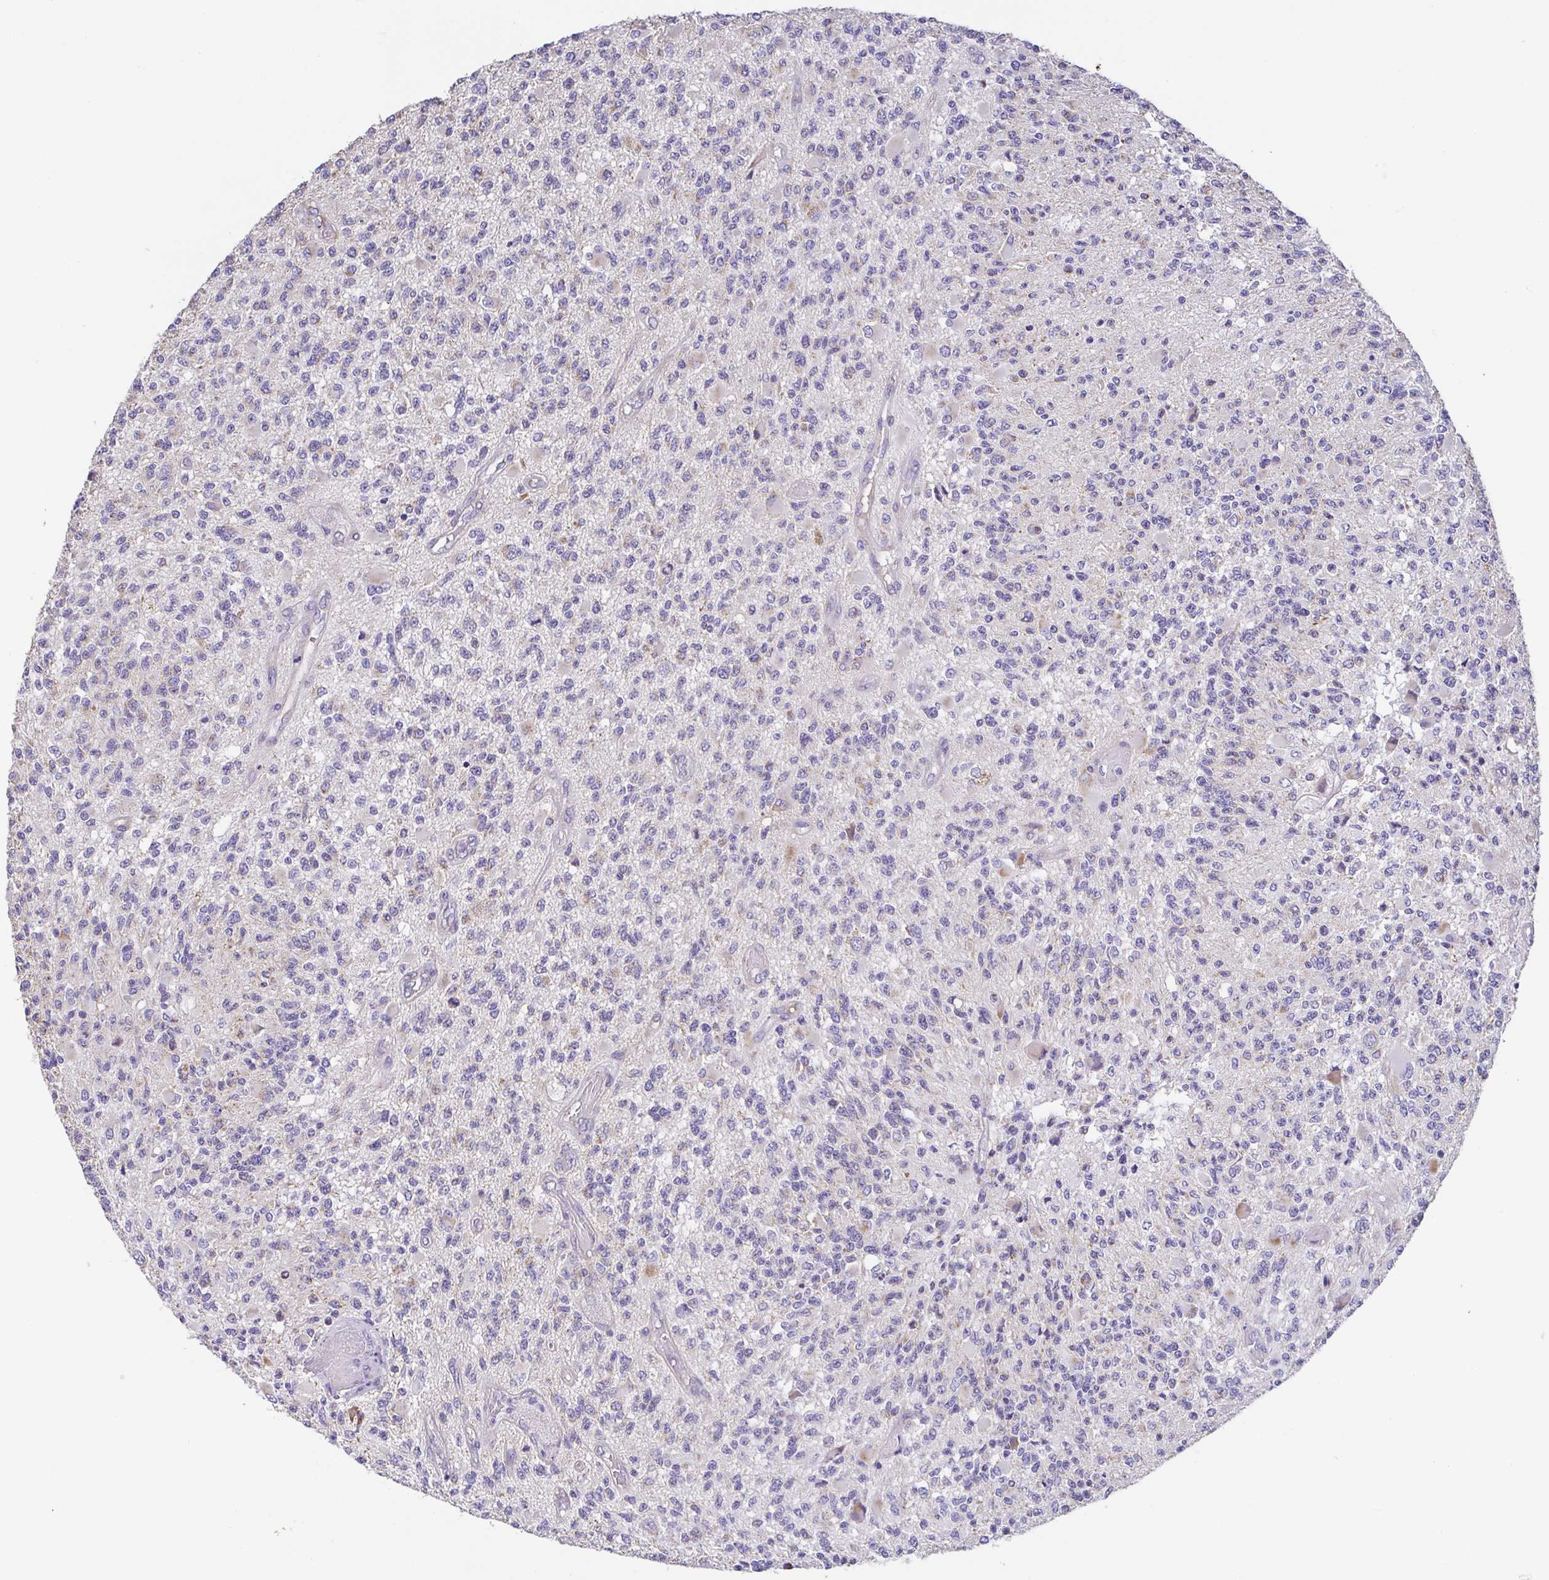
{"staining": {"intensity": "negative", "quantity": "none", "location": "none"}, "tissue": "glioma", "cell_type": "Tumor cells", "image_type": "cancer", "snomed": [{"axis": "morphology", "description": "Glioma, malignant, High grade"}, {"axis": "topography", "description": "Brain"}], "caption": "This is an IHC micrograph of malignant glioma (high-grade). There is no expression in tumor cells.", "gene": "GINM1", "patient": {"sex": "female", "age": 63}}